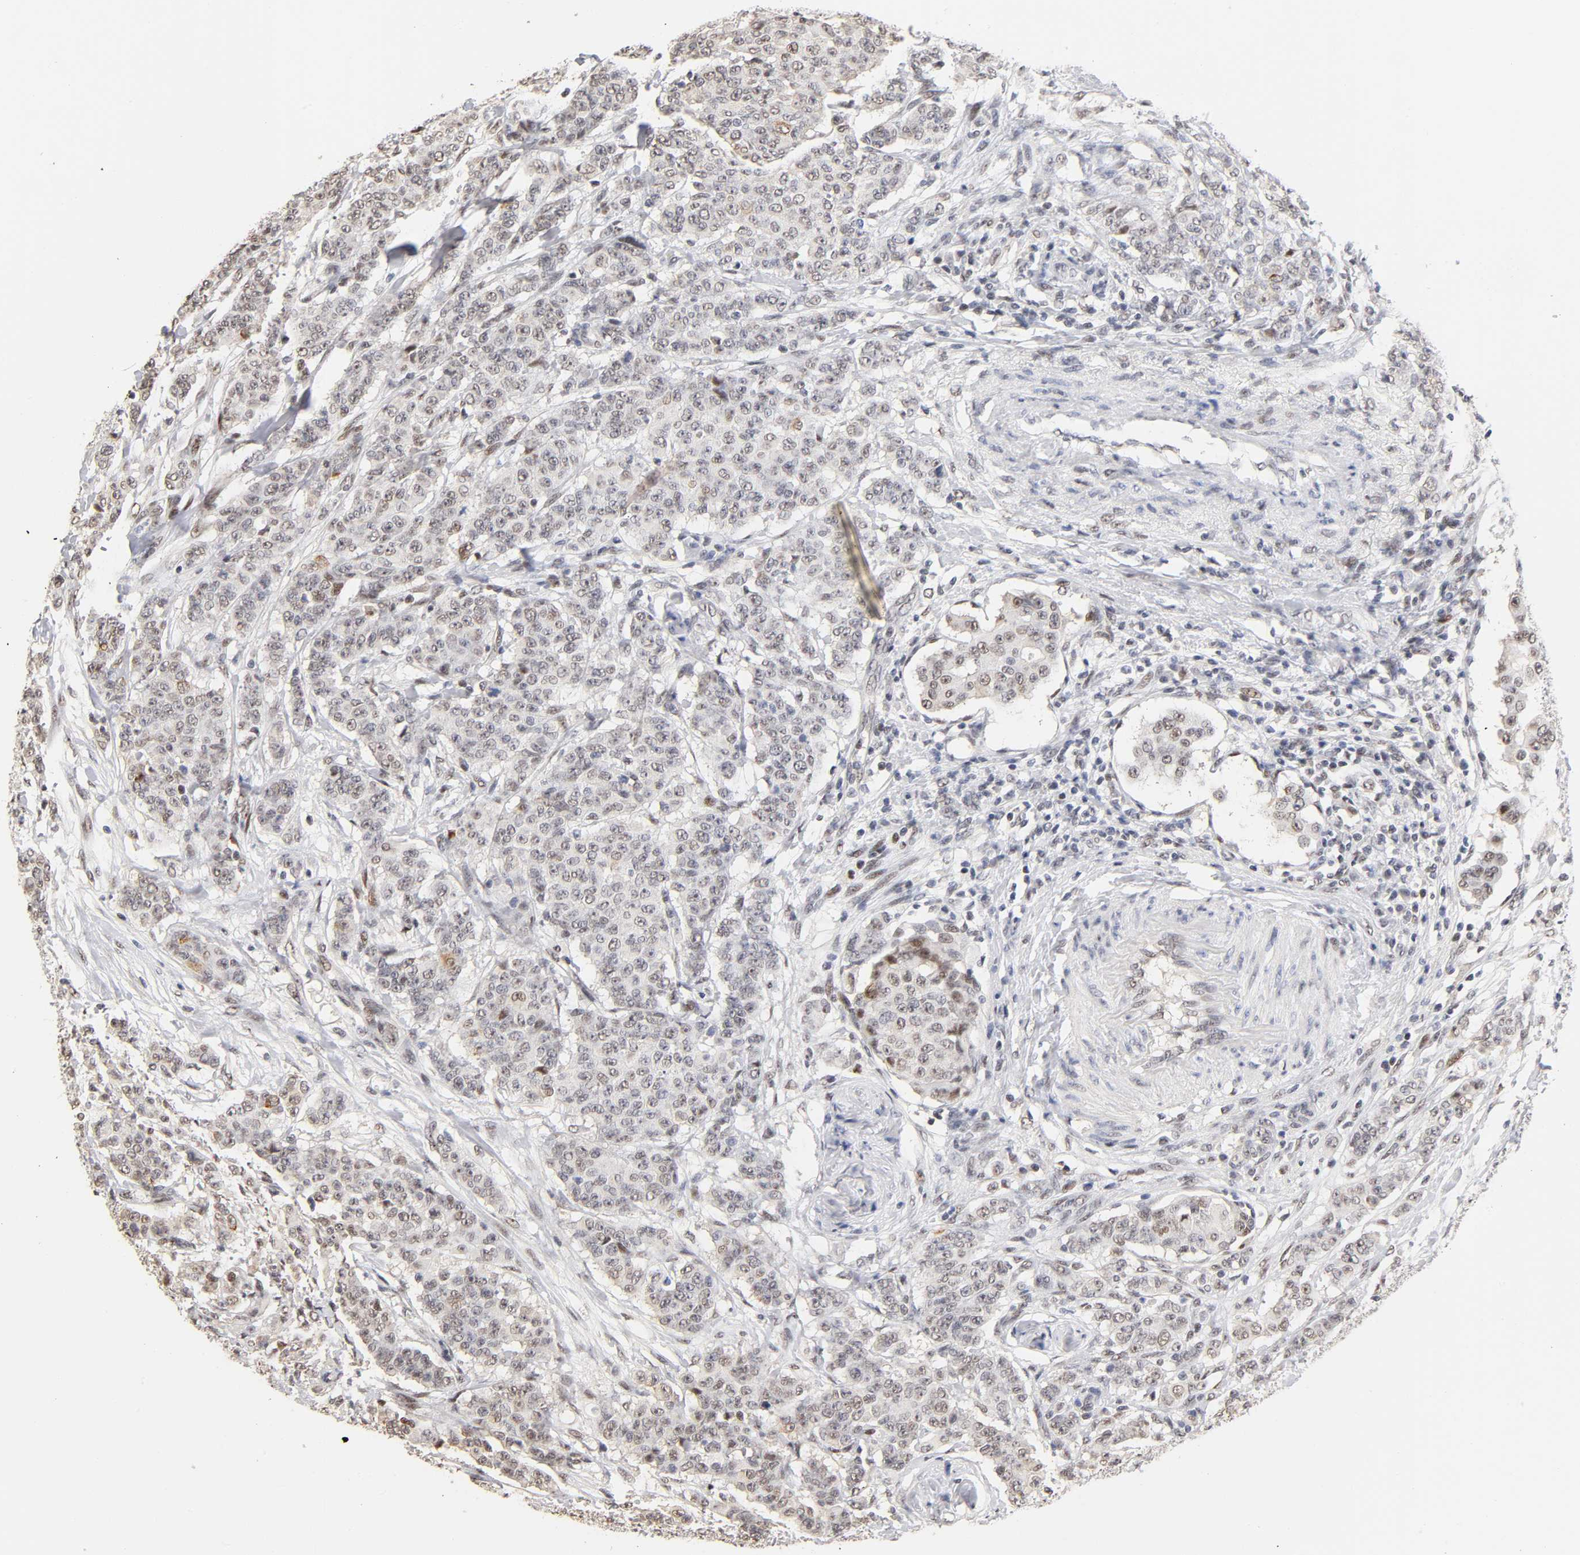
{"staining": {"intensity": "weak", "quantity": "25%-75%", "location": "nuclear"}, "tissue": "breast cancer", "cell_type": "Tumor cells", "image_type": "cancer", "snomed": [{"axis": "morphology", "description": "Duct carcinoma"}, {"axis": "topography", "description": "Breast"}], "caption": "The histopathology image shows a brown stain indicating the presence of a protein in the nuclear of tumor cells in breast cancer.", "gene": "TP53RK", "patient": {"sex": "female", "age": 40}}